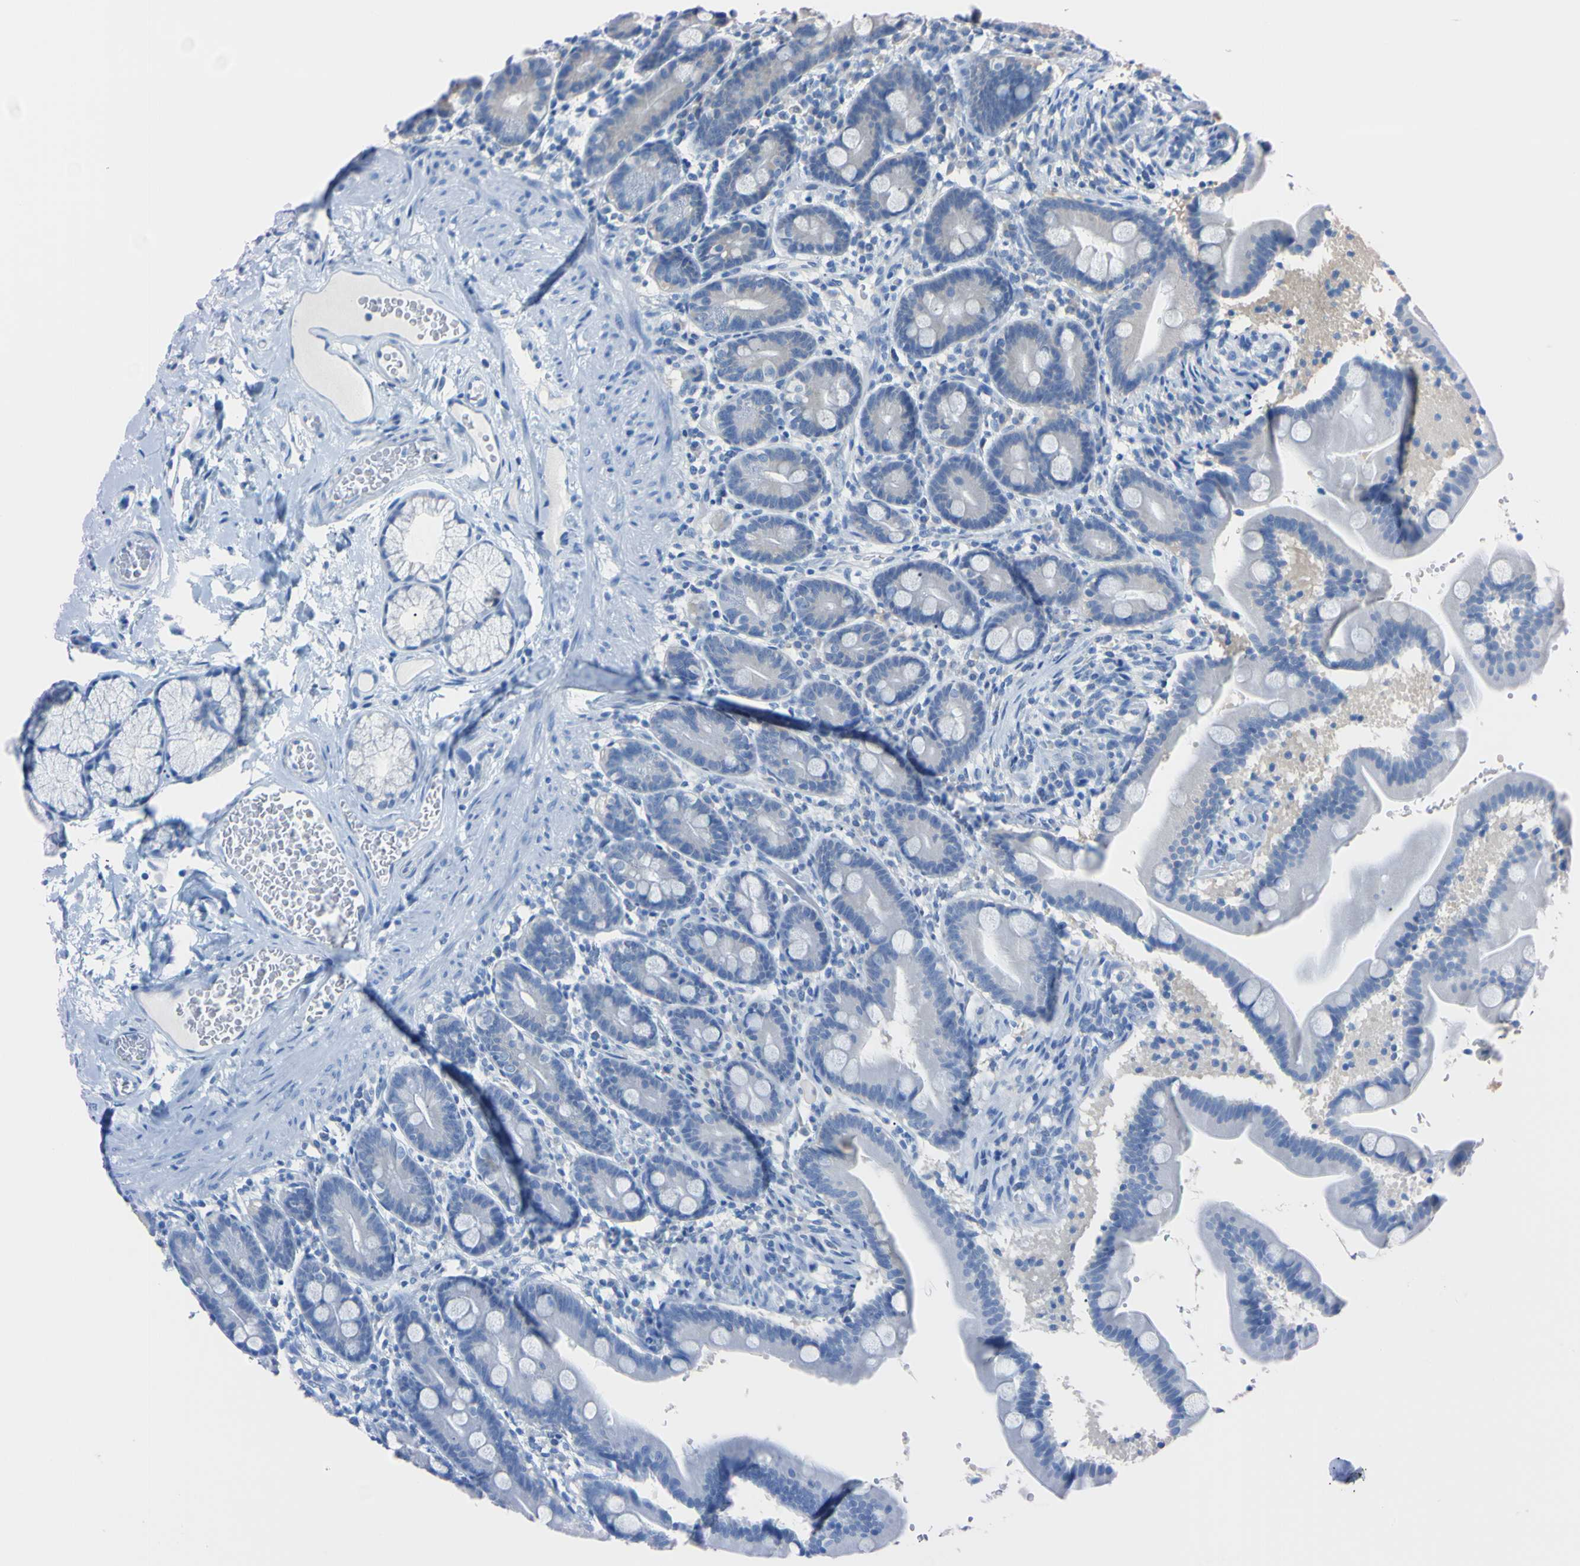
{"staining": {"intensity": "weak", "quantity": "25%-75%", "location": "cytoplasmic/membranous"}, "tissue": "duodenum", "cell_type": "Glandular cells", "image_type": "normal", "snomed": [{"axis": "morphology", "description": "Normal tissue, NOS"}, {"axis": "topography", "description": "Duodenum"}], "caption": "Immunohistochemical staining of benign duodenum displays 25%-75% levels of weak cytoplasmic/membranous protein positivity in about 25%-75% of glandular cells. The protein of interest is stained brown, and the nuclei are stained in blue (DAB IHC with brightfield microscopy, high magnification).", "gene": "RARS1", "patient": {"sex": "male", "age": 54}}